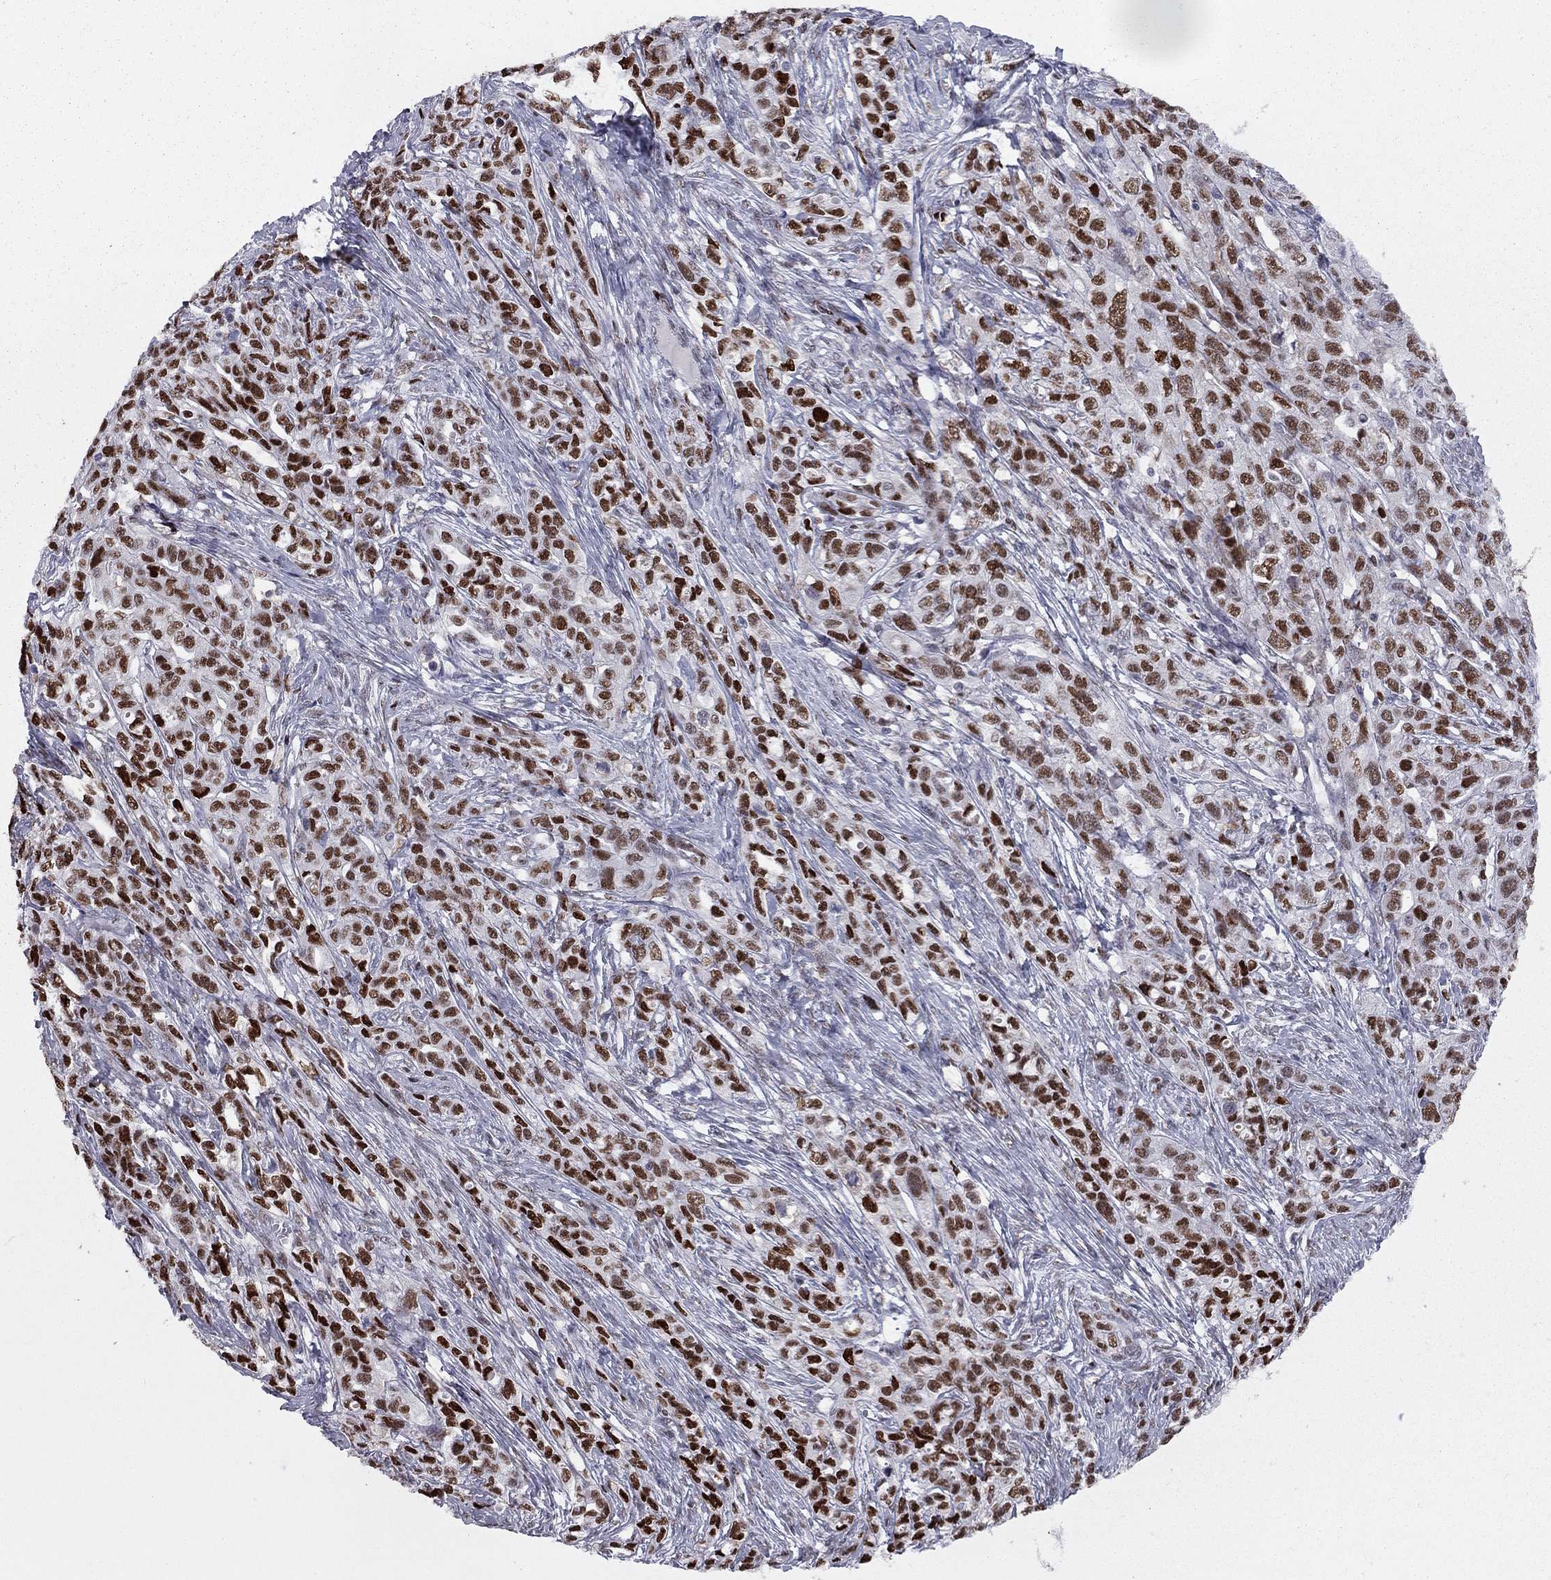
{"staining": {"intensity": "strong", "quantity": "25%-75%", "location": "nuclear"}, "tissue": "ovarian cancer", "cell_type": "Tumor cells", "image_type": "cancer", "snomed": [{"axis": "morphology", "description": "Cystadenocarcinoma, serous, NOS"}, {"axis": "topography", "description": "Ovary"}], "caption": "Immunohistochemistry (IHC) of human ovarian cancer (serous cystadenocarcinoma) demonstrates high levels of strong nuclear expression in approximately 25%-75% of tumor cells.", "gene": "PCGF3", "patient": {"sex": "female", "age": 71}}